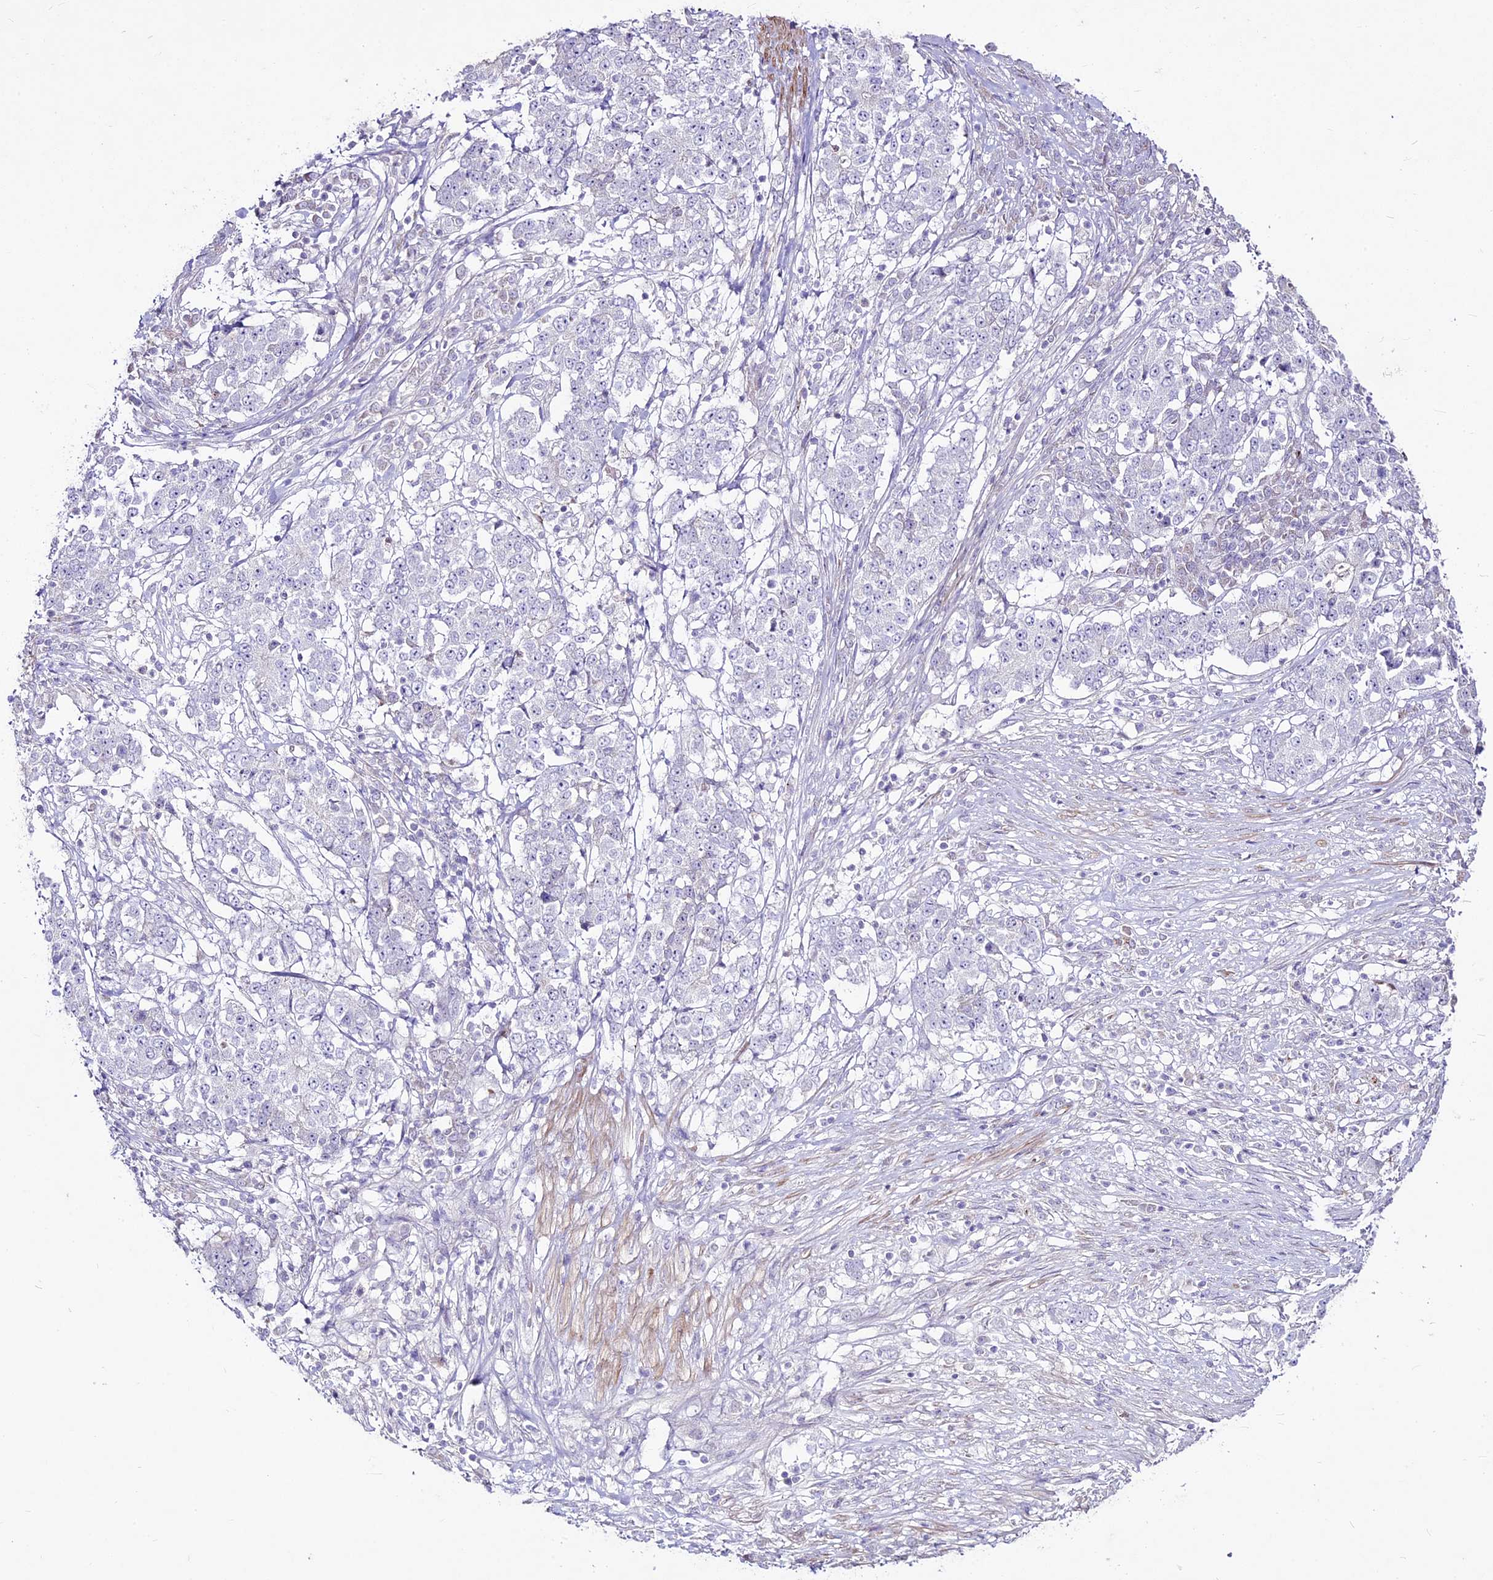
{"staining": {"intensity": "negative", "quantity": "none", "location": "none"}, "tissue": "stomach cancer", "cell_type": "Tumor cells", "image_type": "cancer", "snomed": [{"axis": "morphology", "description": "Adenocarcinoma, NOS"}, {"axis": "topography", "description": "Stomach"}], "caption": "Histopathology image shows no significant protein expression in tumor cells of stomach adenocarcinoma.", "gene": "SUSD3", "patient": {"sex": "male", "age": 59}}